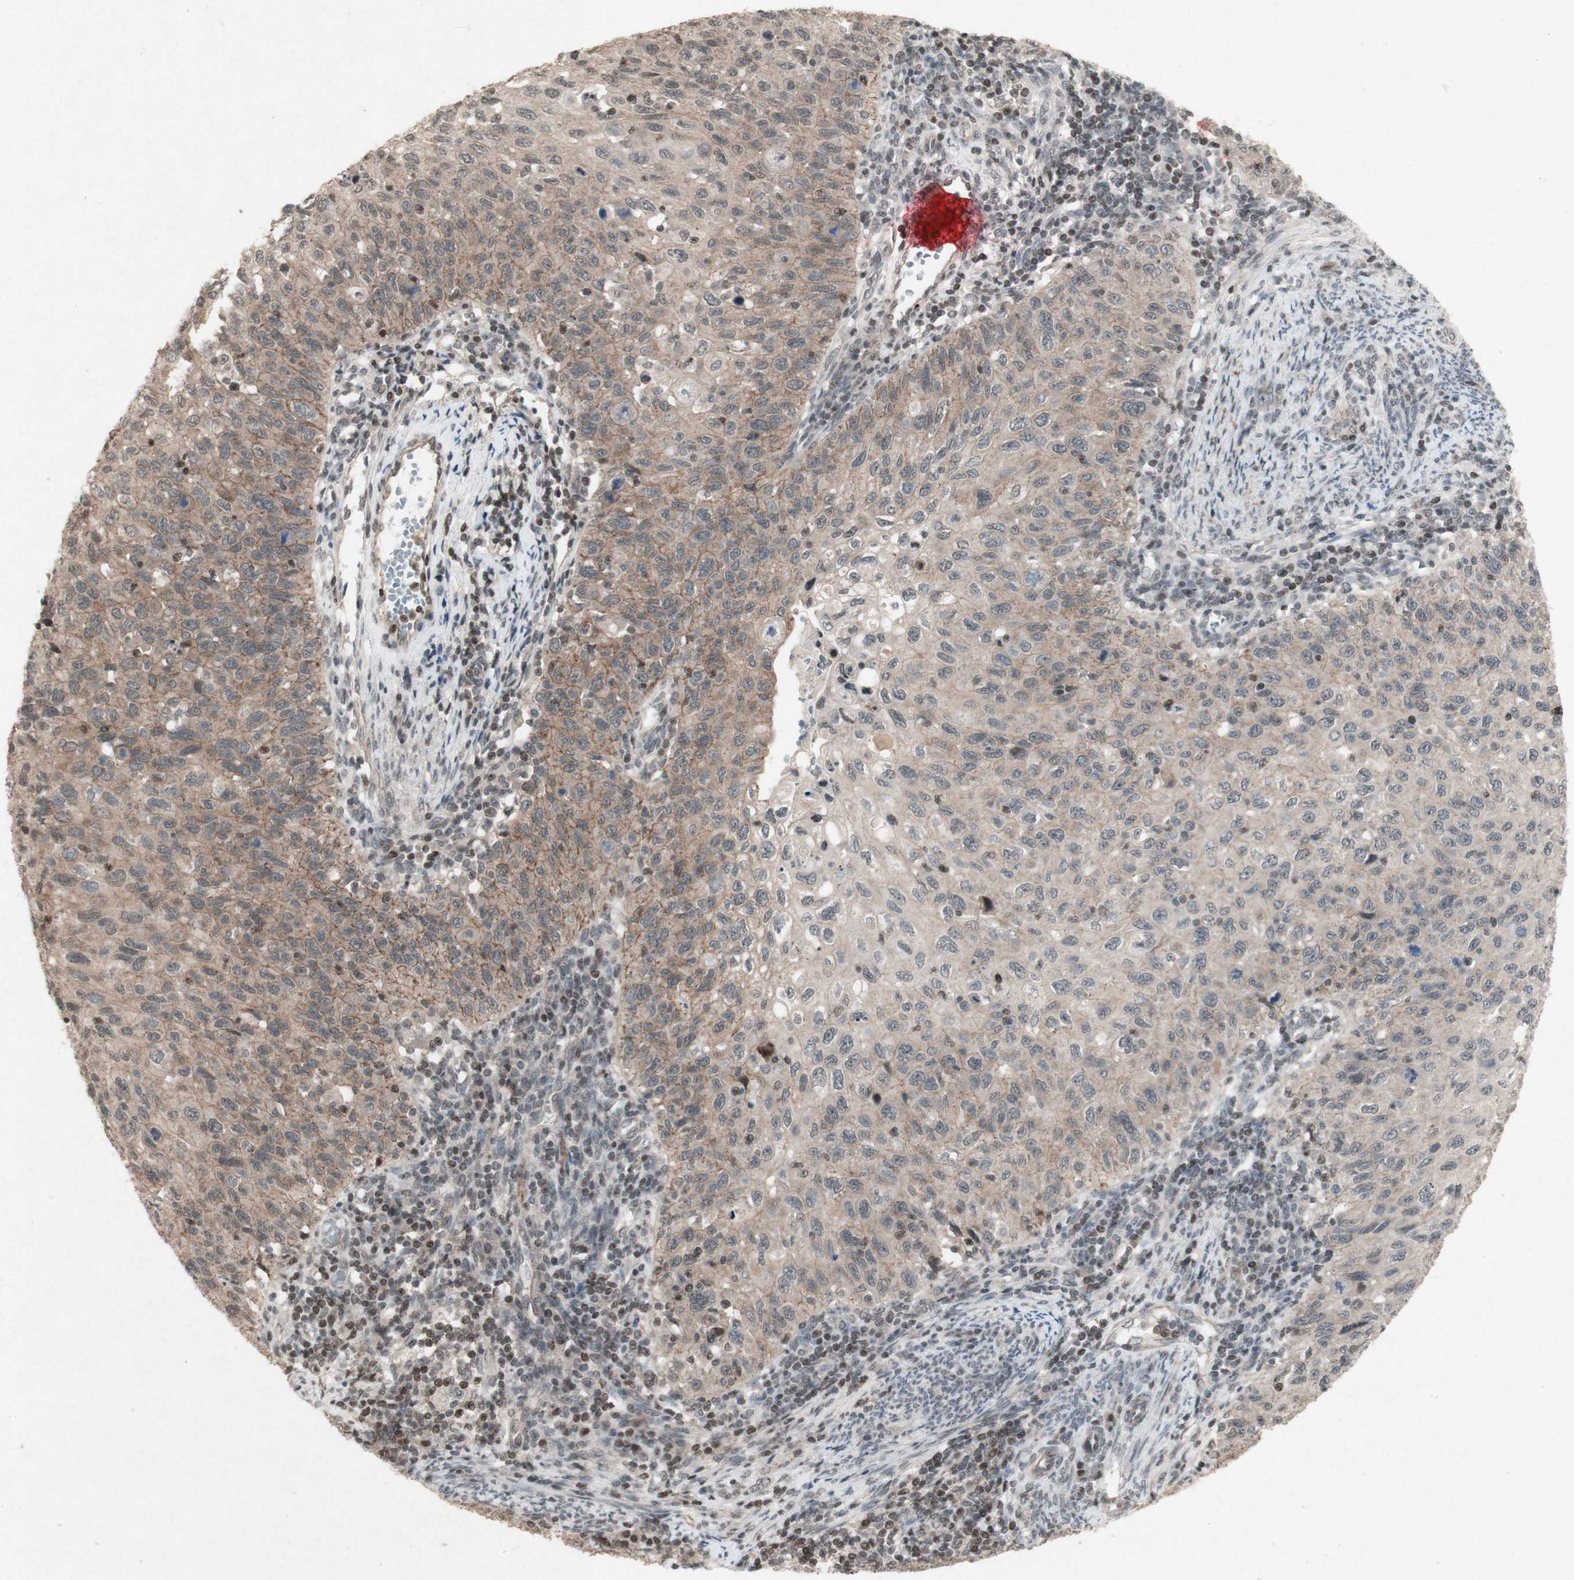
{"staining": {"intensity": "weak", "quantity": ">75%", "location": "cytoplasmic/membranous"}, "tissue": "cervical cancer", "cell_type": "Tumor cells", "image_type": "cancer", "snomed": [{"axis": "morphology", "description": "Squamous cell carcinoma, NOS"}, {"axis": "topography", "description": "Cervix"}], "caption": "Approximately >75% of tumor cells in squamous cell carcinoma (cervical) reveal weak cytoplasmic/membranous protein staining as visualized by brown immunohistochemical staining.", "gene": "PLXNA1", "patient": {"sex": "female", "age": 70}}